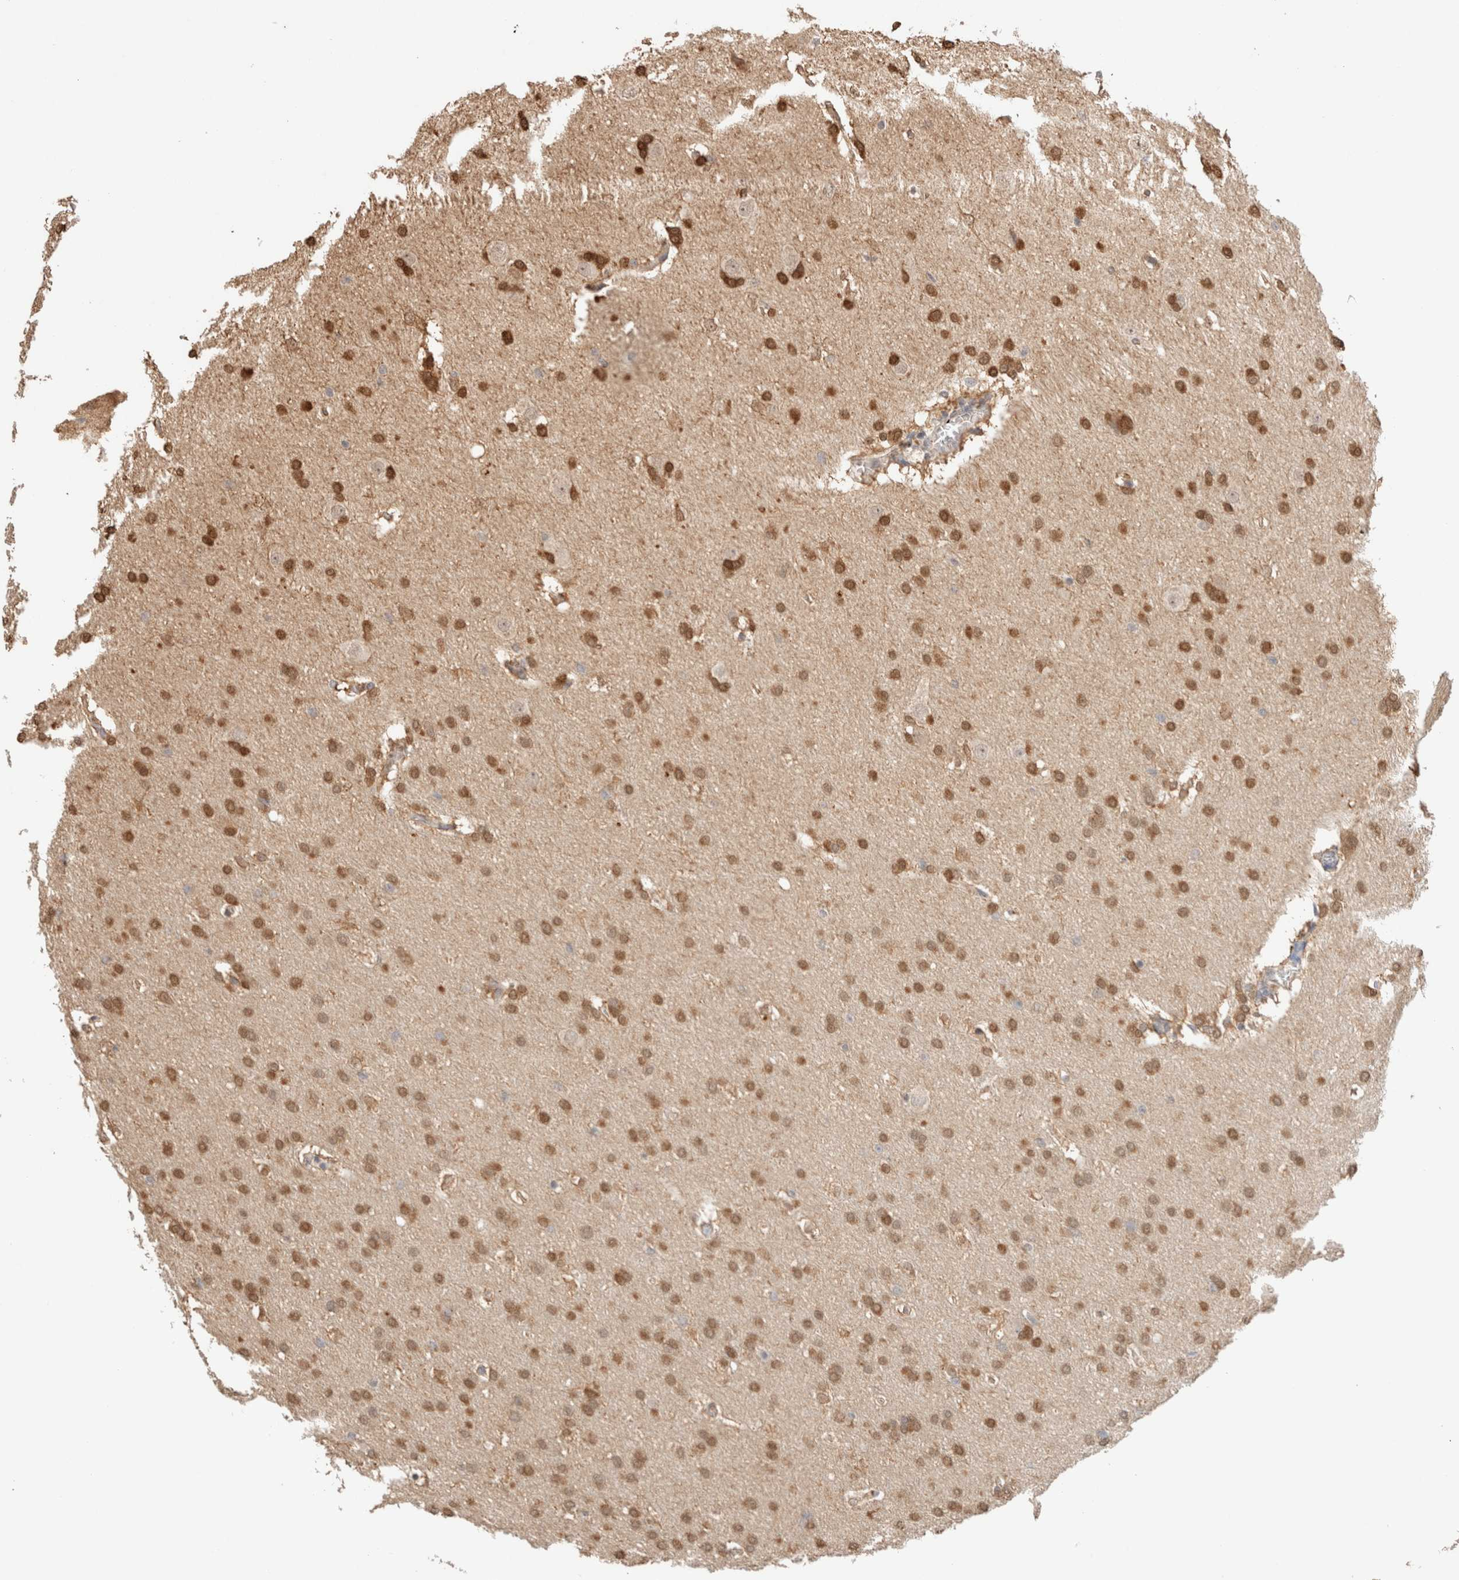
{"staining": {"intensity": "moderate", "quantity": ">75%", "location": "nuclear"}, "tissue": "glioma", "cell_type": "Tumor cells", "image_type": "cancer", "snomed": [{"axis": "morphology", "description": "Glioma, malignant, Low grade"}, {"axis": "topography", "description": "Brain"}], "caption": "There is medium levels of moderate nuclear positivity in tumor cells of malignant glioma (low-grade), as demonstrated by immunohistochemical staining (brown color).", "gene": "CA13", "patient": {"sex": "female", "age": 37}}